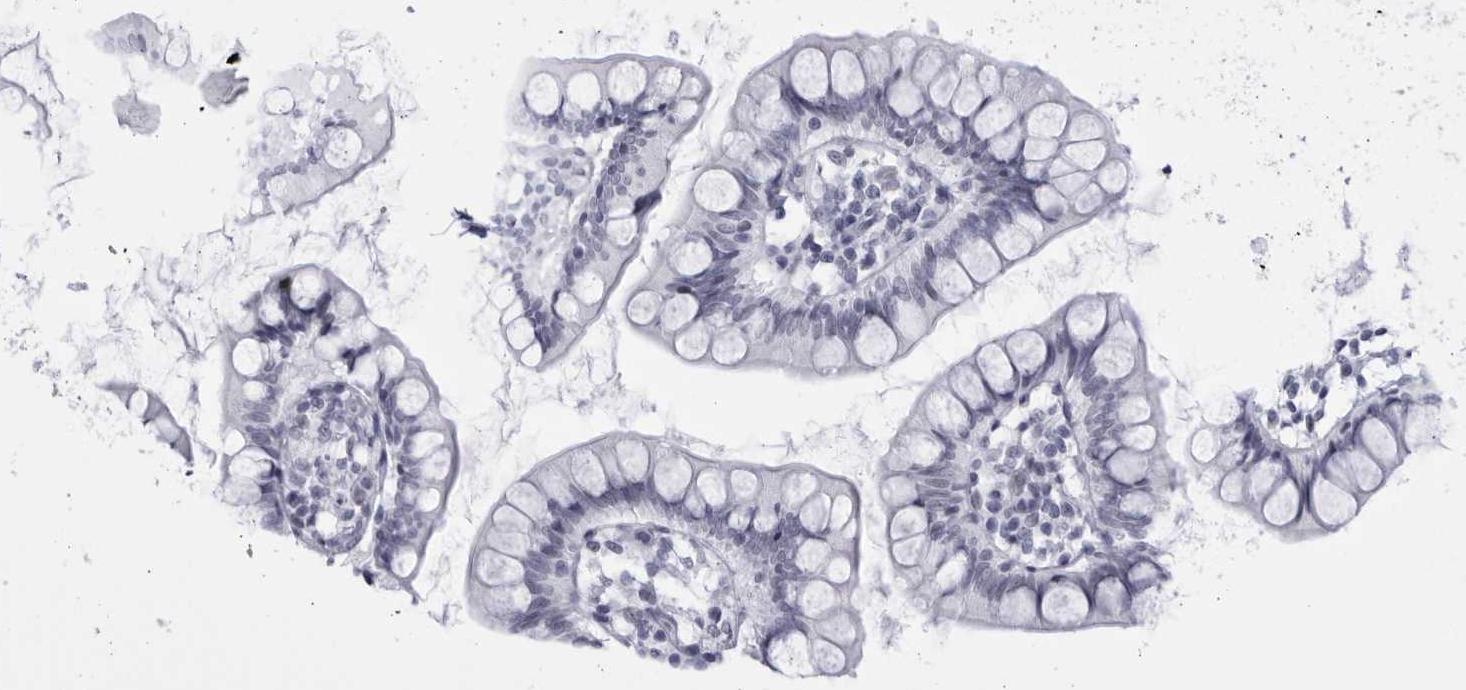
{"staining": {"intensity": "negative", "quantity": "none", "location": "none"}, "tissue": "small intestine", "cell_type": "Glandular cells", "image_type": "normal", "snomed": [{"axis": "morphology", "description": "Normal tissue, NOS"}, {"axis": "topography", "description": "Small intestine"}], "caption": "High magnification brightfield microscopy of unremarkable small intestine stained with DAB (3,3'-diaminobenzidine) (brown) and counterstained with hematoxylin (blue): glandular cells show no significant positivity.", "gene": "CCDC181", "patient": {"sex": "female", "age": 84}}